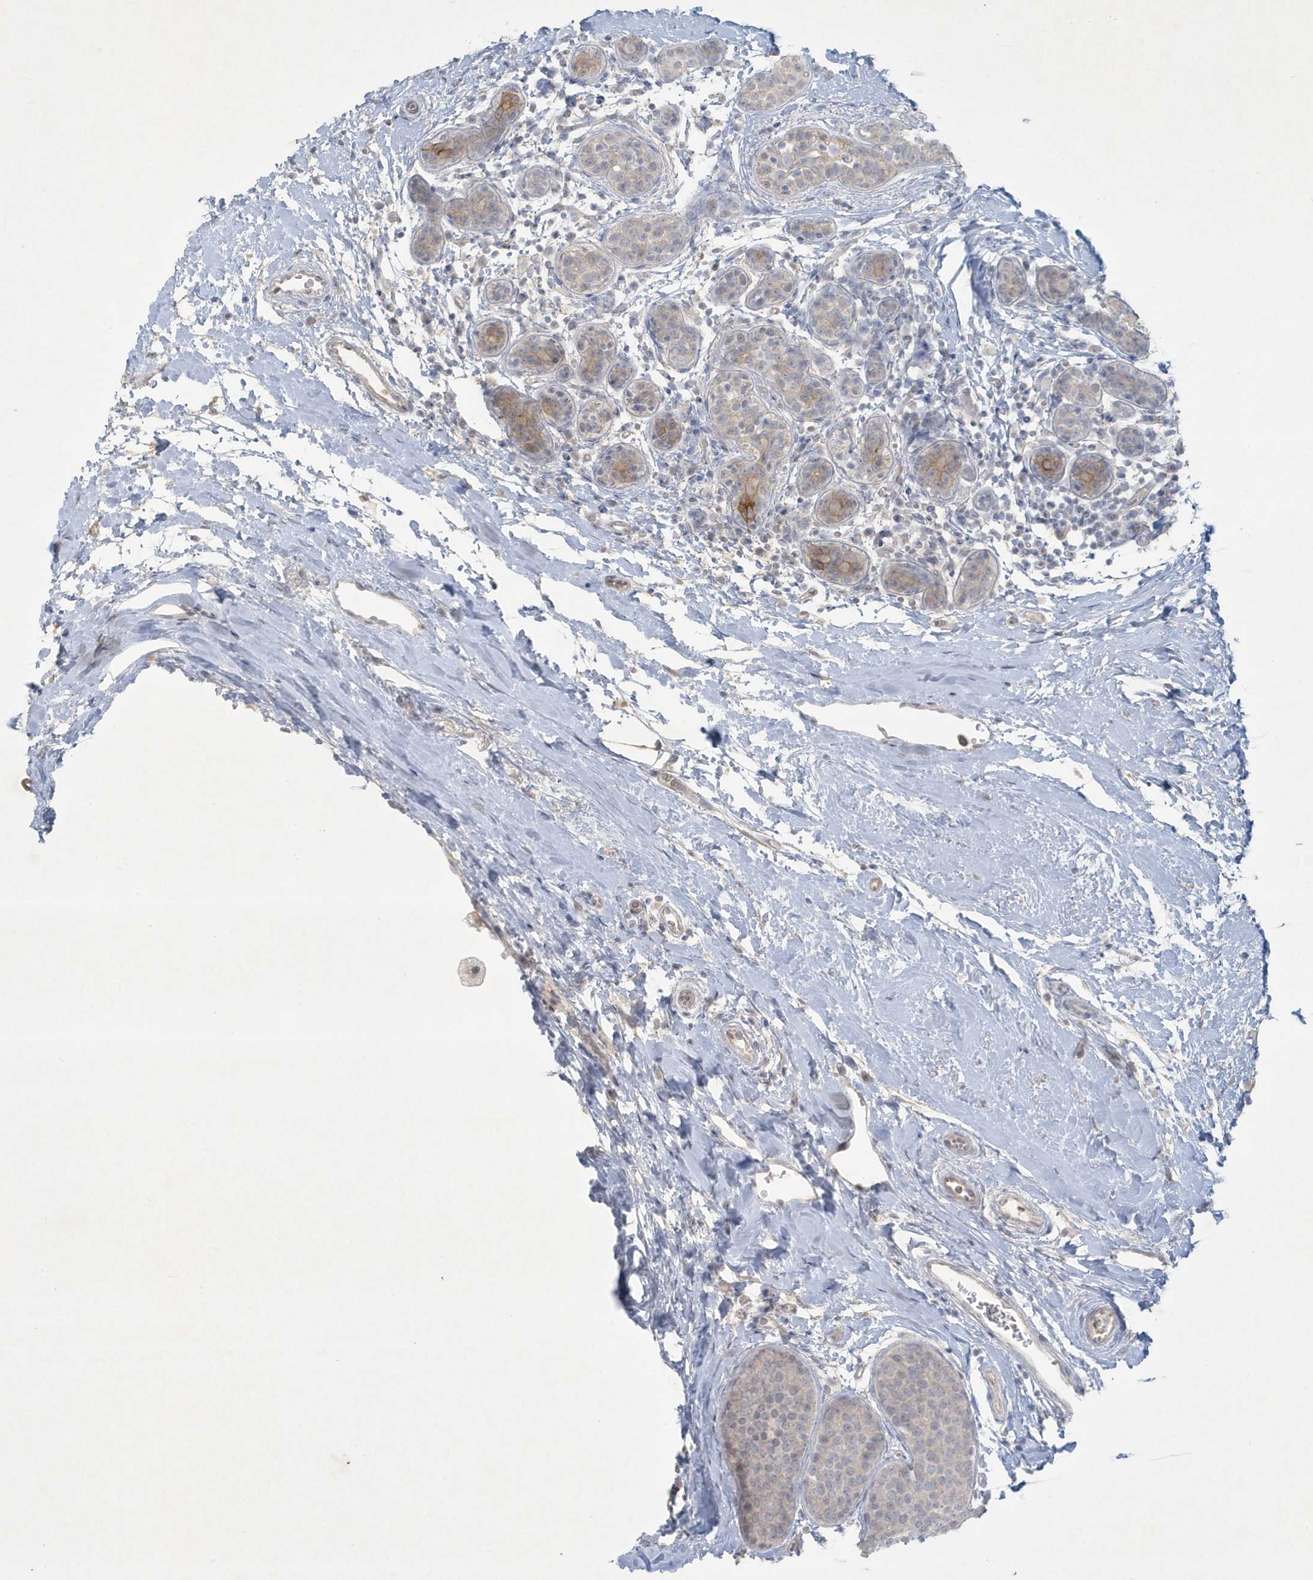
{"staining": {"intensity": "negative", "quantity": "none", "location": "none"}, "tissue": "breast cancer", "cell_type": "Tumor cells", "image_type": "cancer", "snomed": [{"axis": "morphology", "description": "Lobular carcinoma, in situ"}, {"axis": "morphology", "description": "Lobular carcinoma"}, {"axis": "topography", "description": "Breast"}], "caption": "Micrograph shows no protein positivity in tumor cells of breast lobular carcinoma tissue. (DAB immunohistochemistry (IHC), high magnification).", "gene": "CCDC24", "patient": {"sex": "female", "age": 41}}